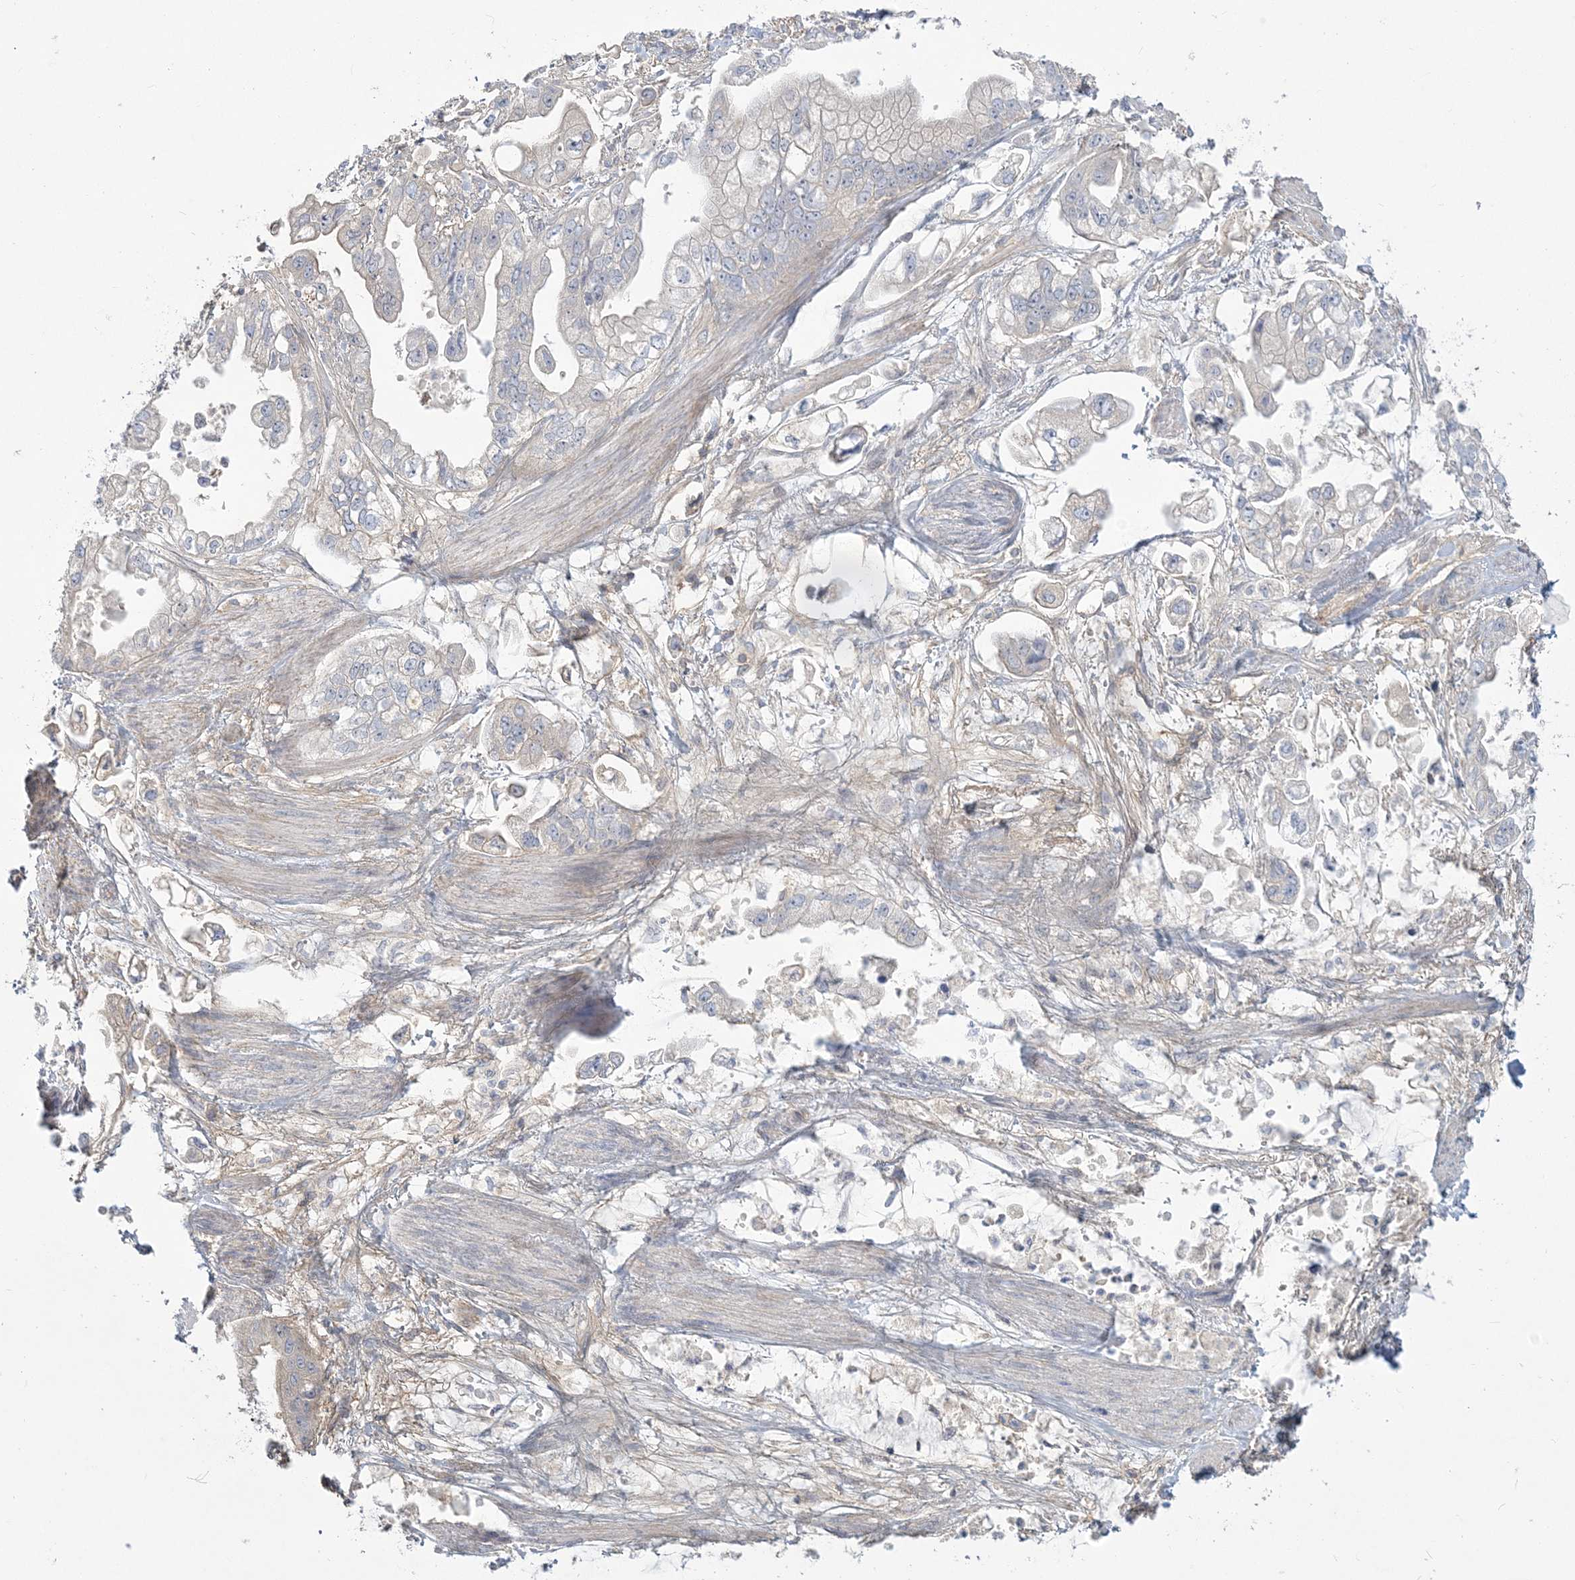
{"staining": {"intensity": "negative", "quantity": "none", "location": "none"}, "tissue": "stomach cancer", "cell_type": "Tumor cells", "image_type": "cancer", "snomed": [{"axis": "morphology", "description": "Adenocarcinoma, NOS"}, {"axis": "topography", "description": "Stomach"}], "caption": "Immunohistochemical staining of human stomach cancer (adenocarcinoma) exhibits no significant staining in tumor cells.", "gene": "ANKS1A", "patient": {"sex": "male", "age": 62}}